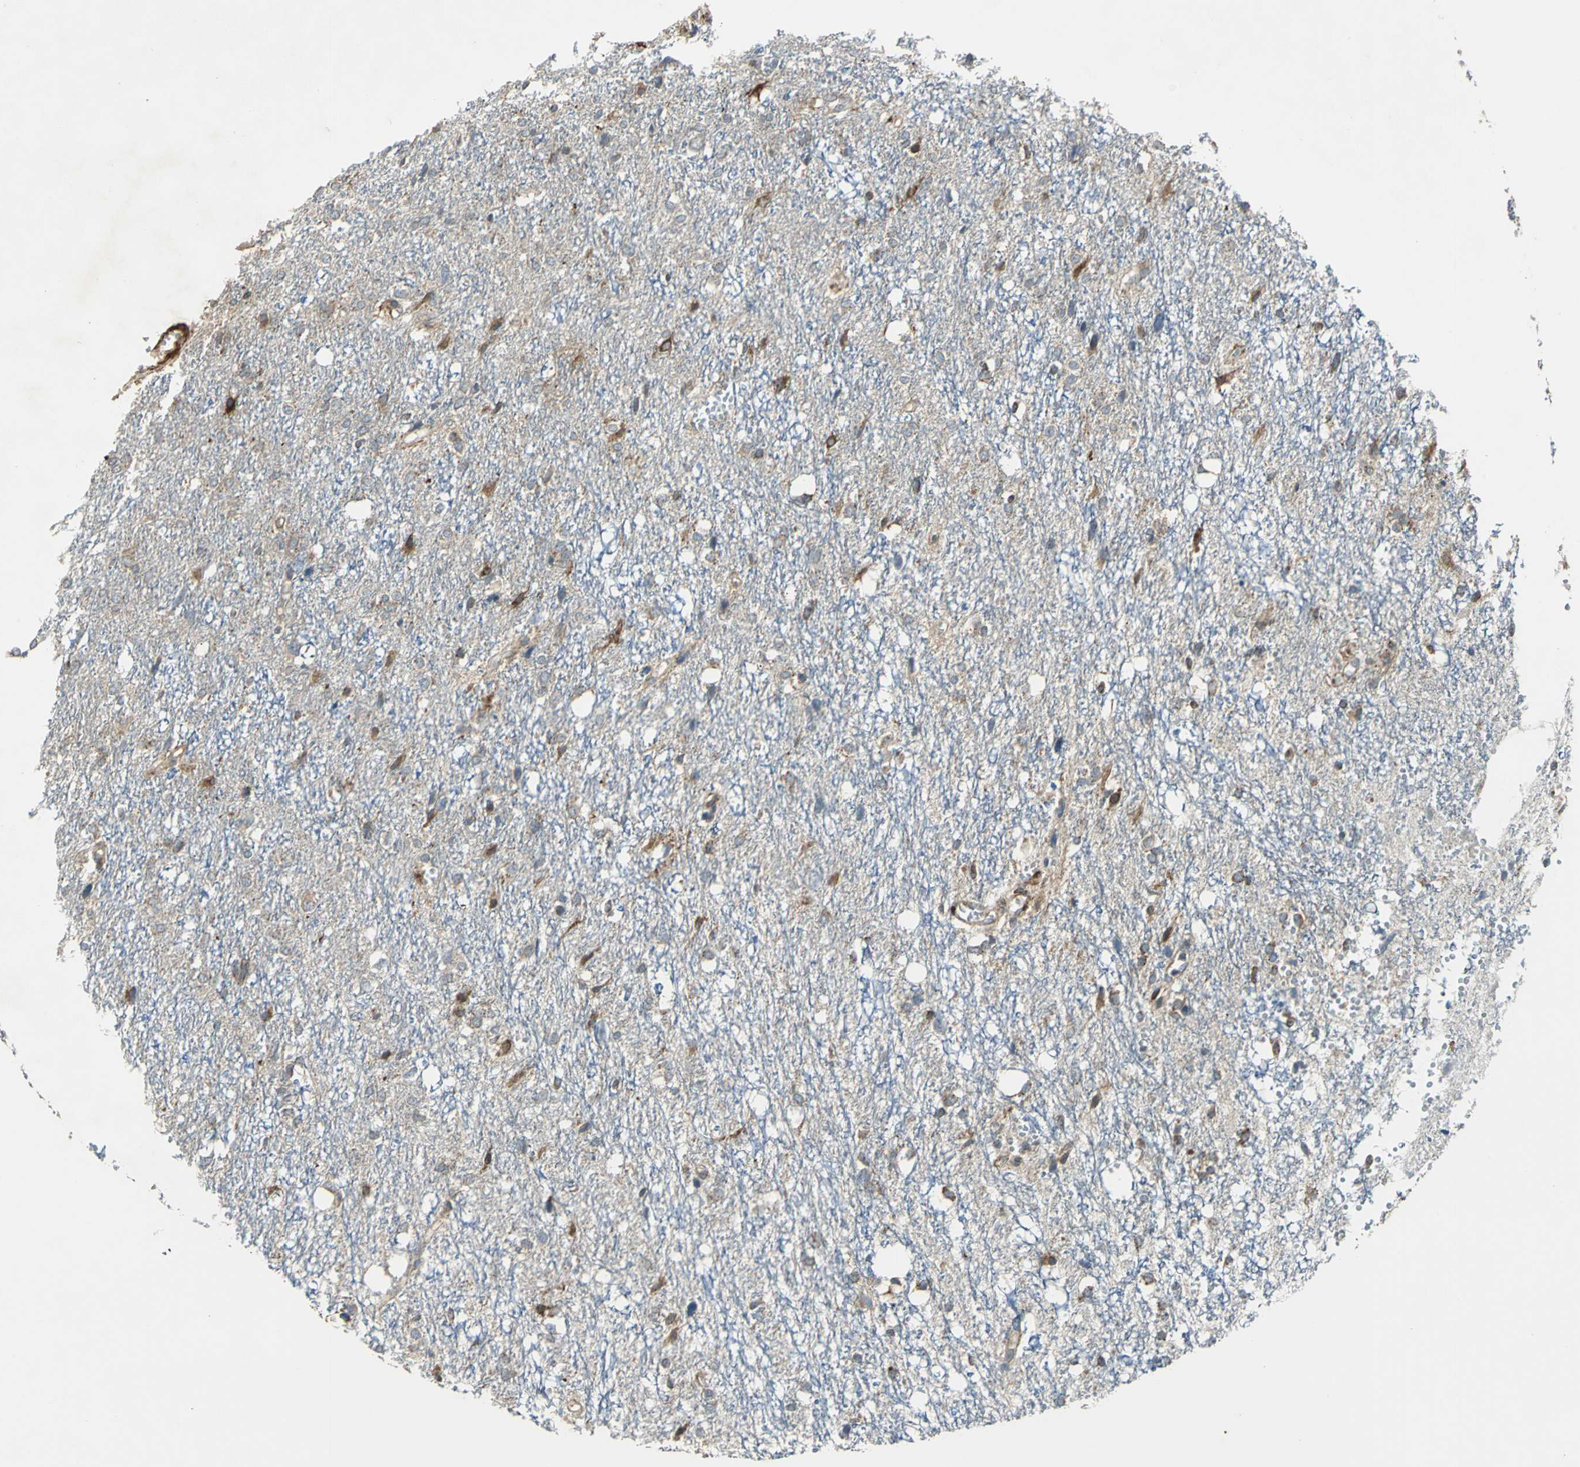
{"staining": {"intensity": "moderate", "quantity": "25%-75%", "location": "cytoplasmic/membranous"}, "tissue": "glioma", "cell_type": "Tumor cells", "image_type": "cancer", "snomed": [{"axis": "morphology", "description": "Glioma, malignant, High grade"}, {"axis": "topography", "description": "Brain"}], "caption": "An image showing moderate cytoplasmic/membranous expression in approximately 25%-75% of tumor cells in glioma, as visualized by brown immunohistochemical staining.", "gene": "HTATIP2", "patient": {"sex": "female", "age": 59}}